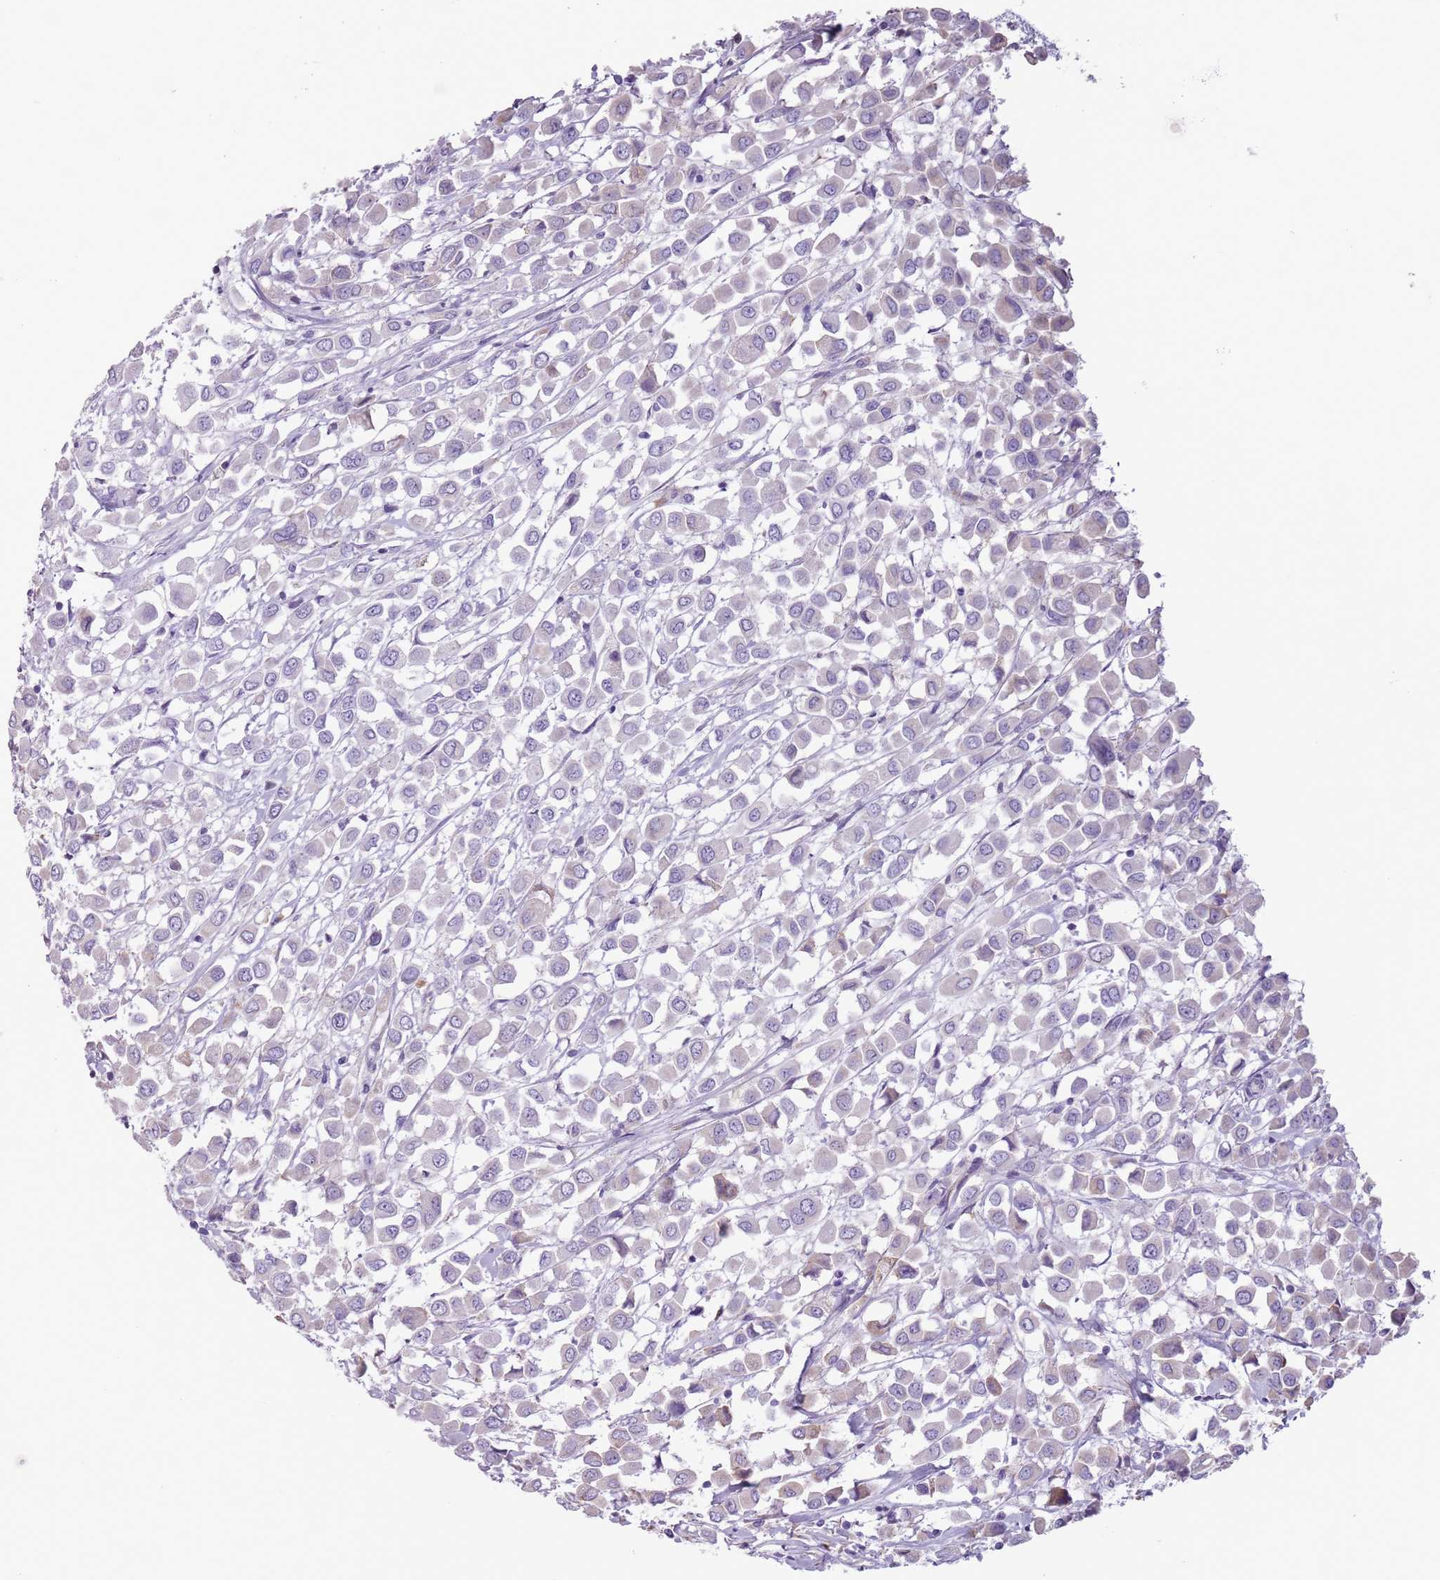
{"staining": {"intensity": "negative", "quantity": "none", "location": "none"}, "tissue": "breast cancer", "cell_type": "Tumor cells", "image_type": "cancer", "snomed": [{"axis": "morphology", "description": "Duct carcinoma"}, {"axis": "topography", "description": "Breast"}], "caption": "Photomicrograph shows no protein positivity in tumor cells of breast infiltrating ductal carcinoma tissue.", "gene": "HYOU1", "patient": {"sex": "female", "age": 61}}